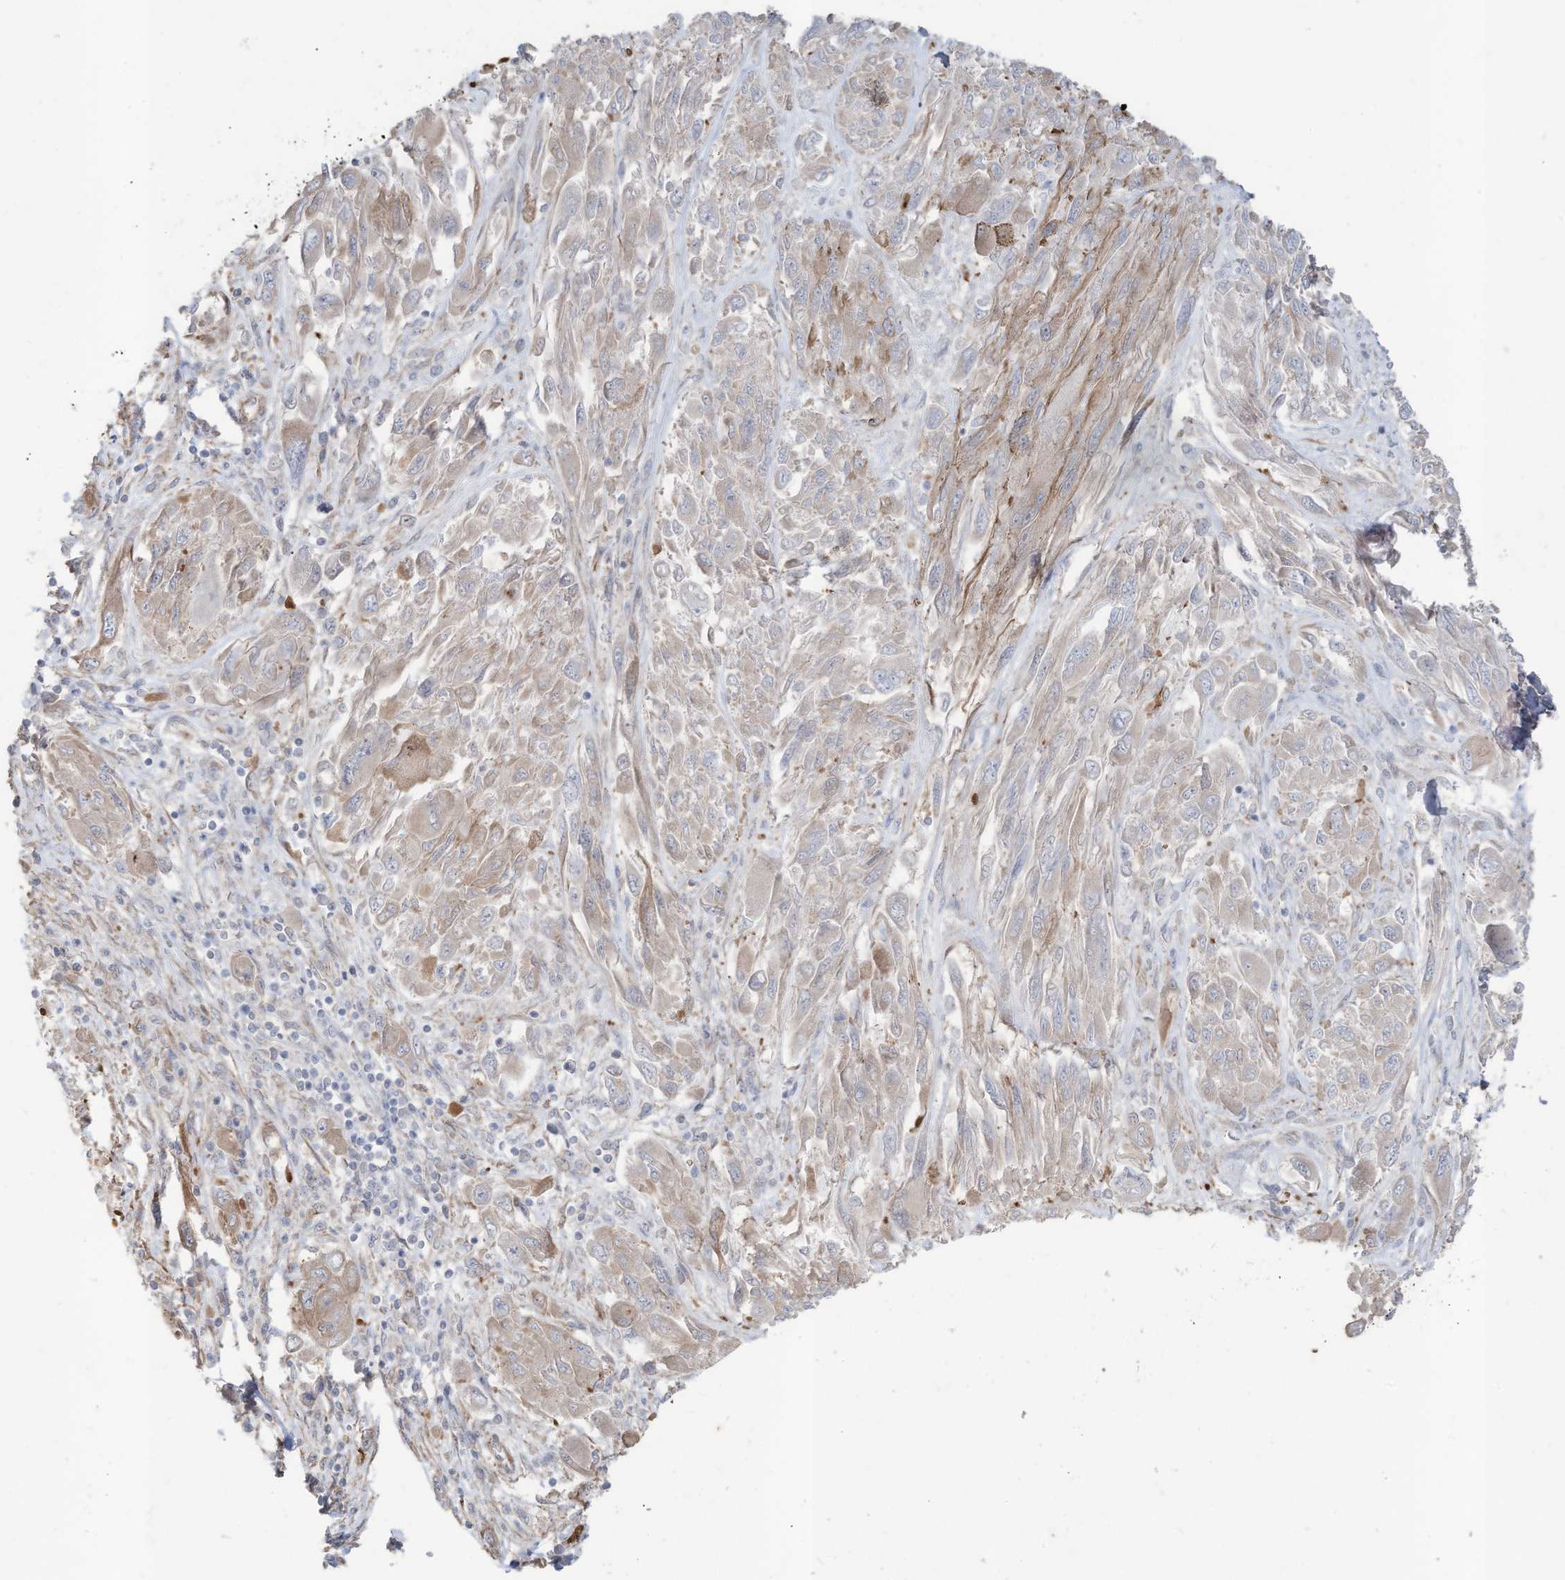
{"staining": {"intensity": "weak", "quantity": ">75%", "location": "cytoplasmic/membranous"}, "tissue": "melanoma", "cell_type": "Tumor cells", "image_type": "cancer", "snomed": [{"axis": "morphology", "description": "Malignant melanoma, NOS"}, {"axis": "topography", "description": "Skin"}], "caption": "Immunohistochemical staining of human melanoma reveals low levels of weak cytoplasmic/membranous protein positivity in about >75% of tumor cells.", "gene": "SLC17A7", "patient": {"sex": "female", "age": 91}}